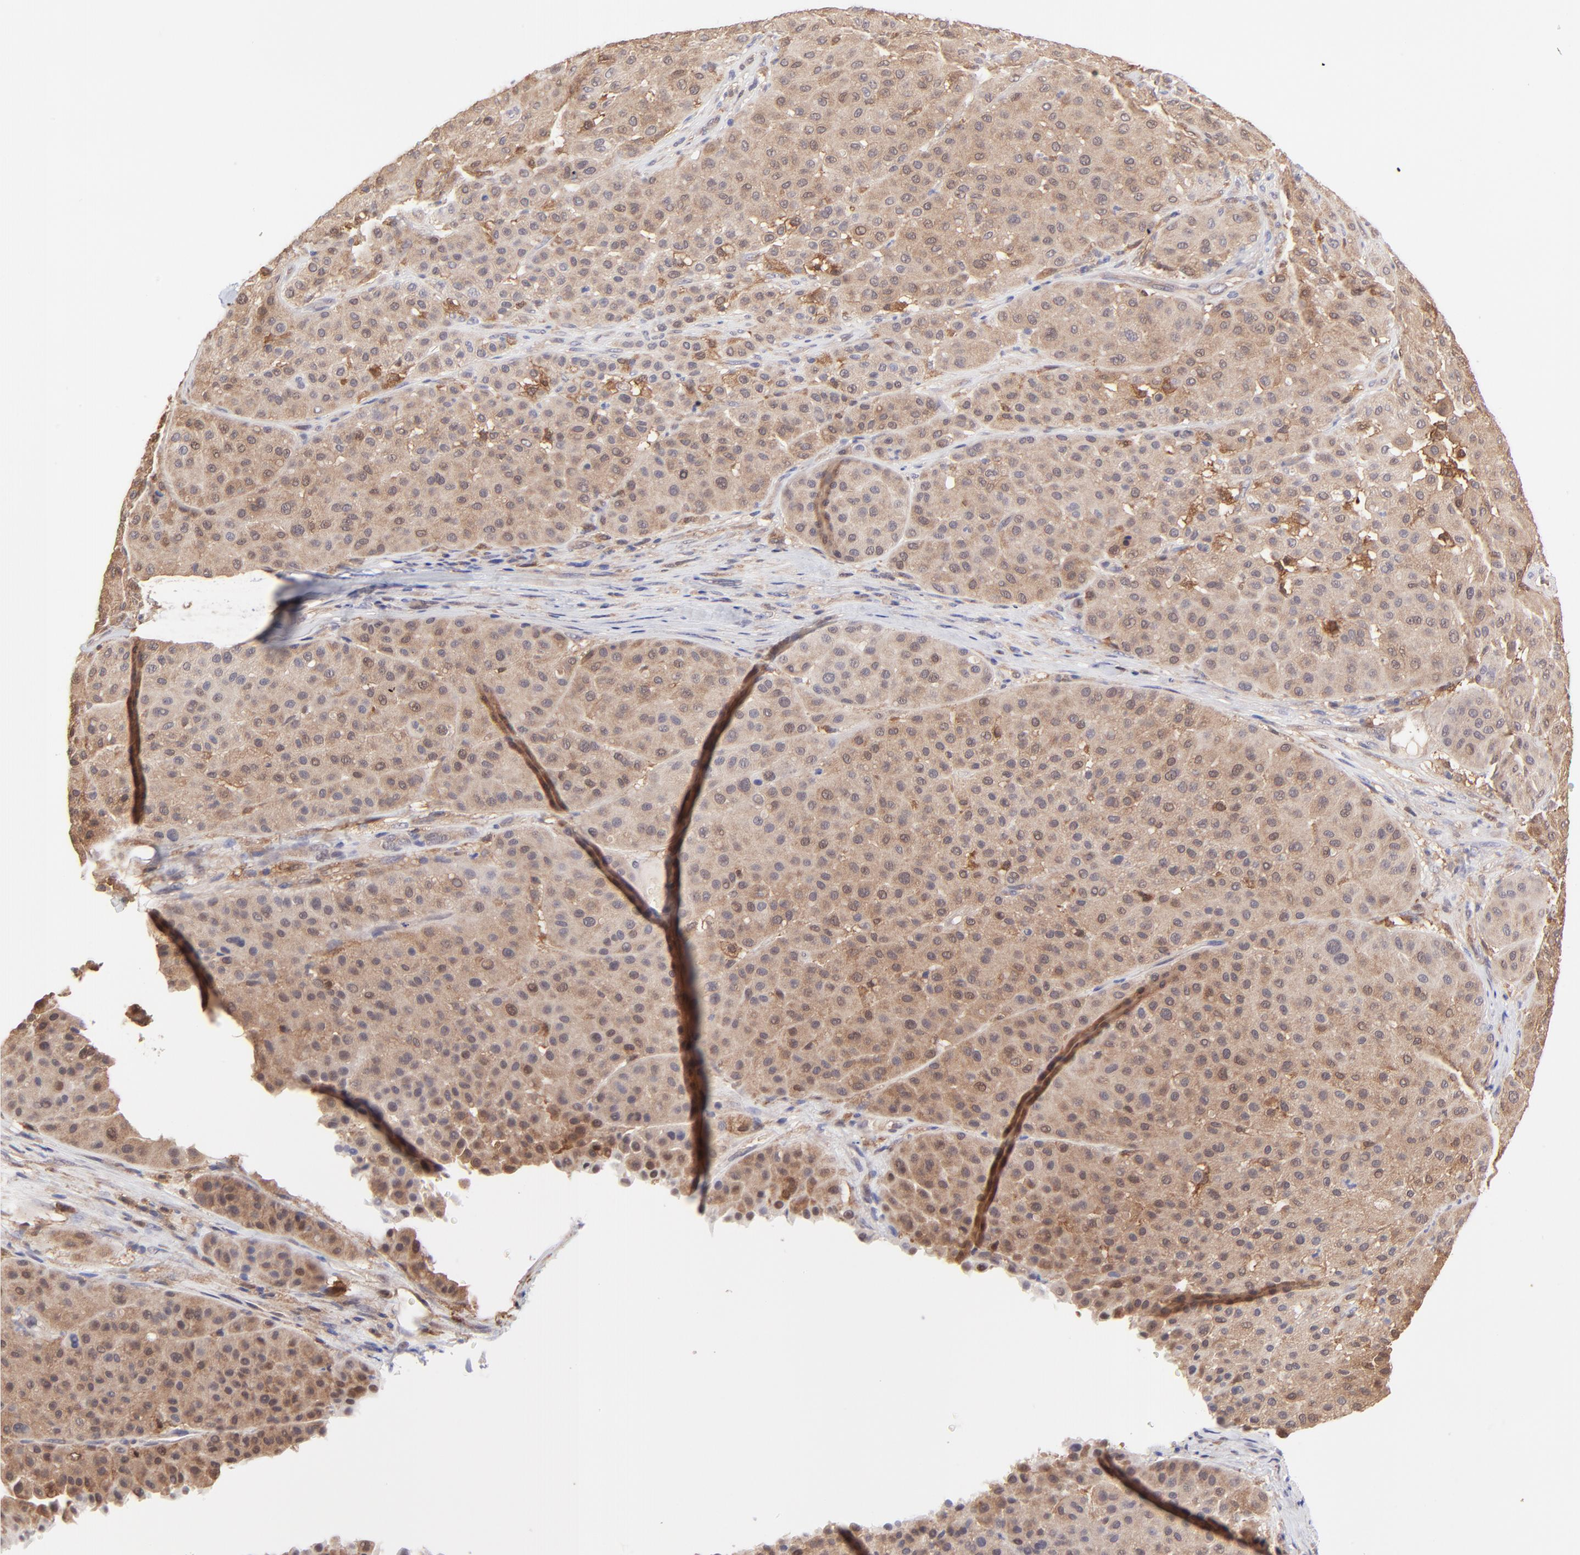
{"staining": {"intensity": "weak", "quantity": "<25%", "location": "cytoplasmic/membranous,nuclear"}, "tissue": "melanoma", "cell_type": "Tumor cells", "image_type": "cancer", "snomed": [{"axis": "morphology", "description": "Normal tissue, NOS"}, {"axis": "morphology", "description": "Malignant melanoma, Metastatic site"}, {"axis": "topography", "description": "Skin"}], "caption": "An image of human melanoma is negative for staining in tumor cells.", "gene": "HYAL1", "patient": {"sex": "male", "age": 41}}